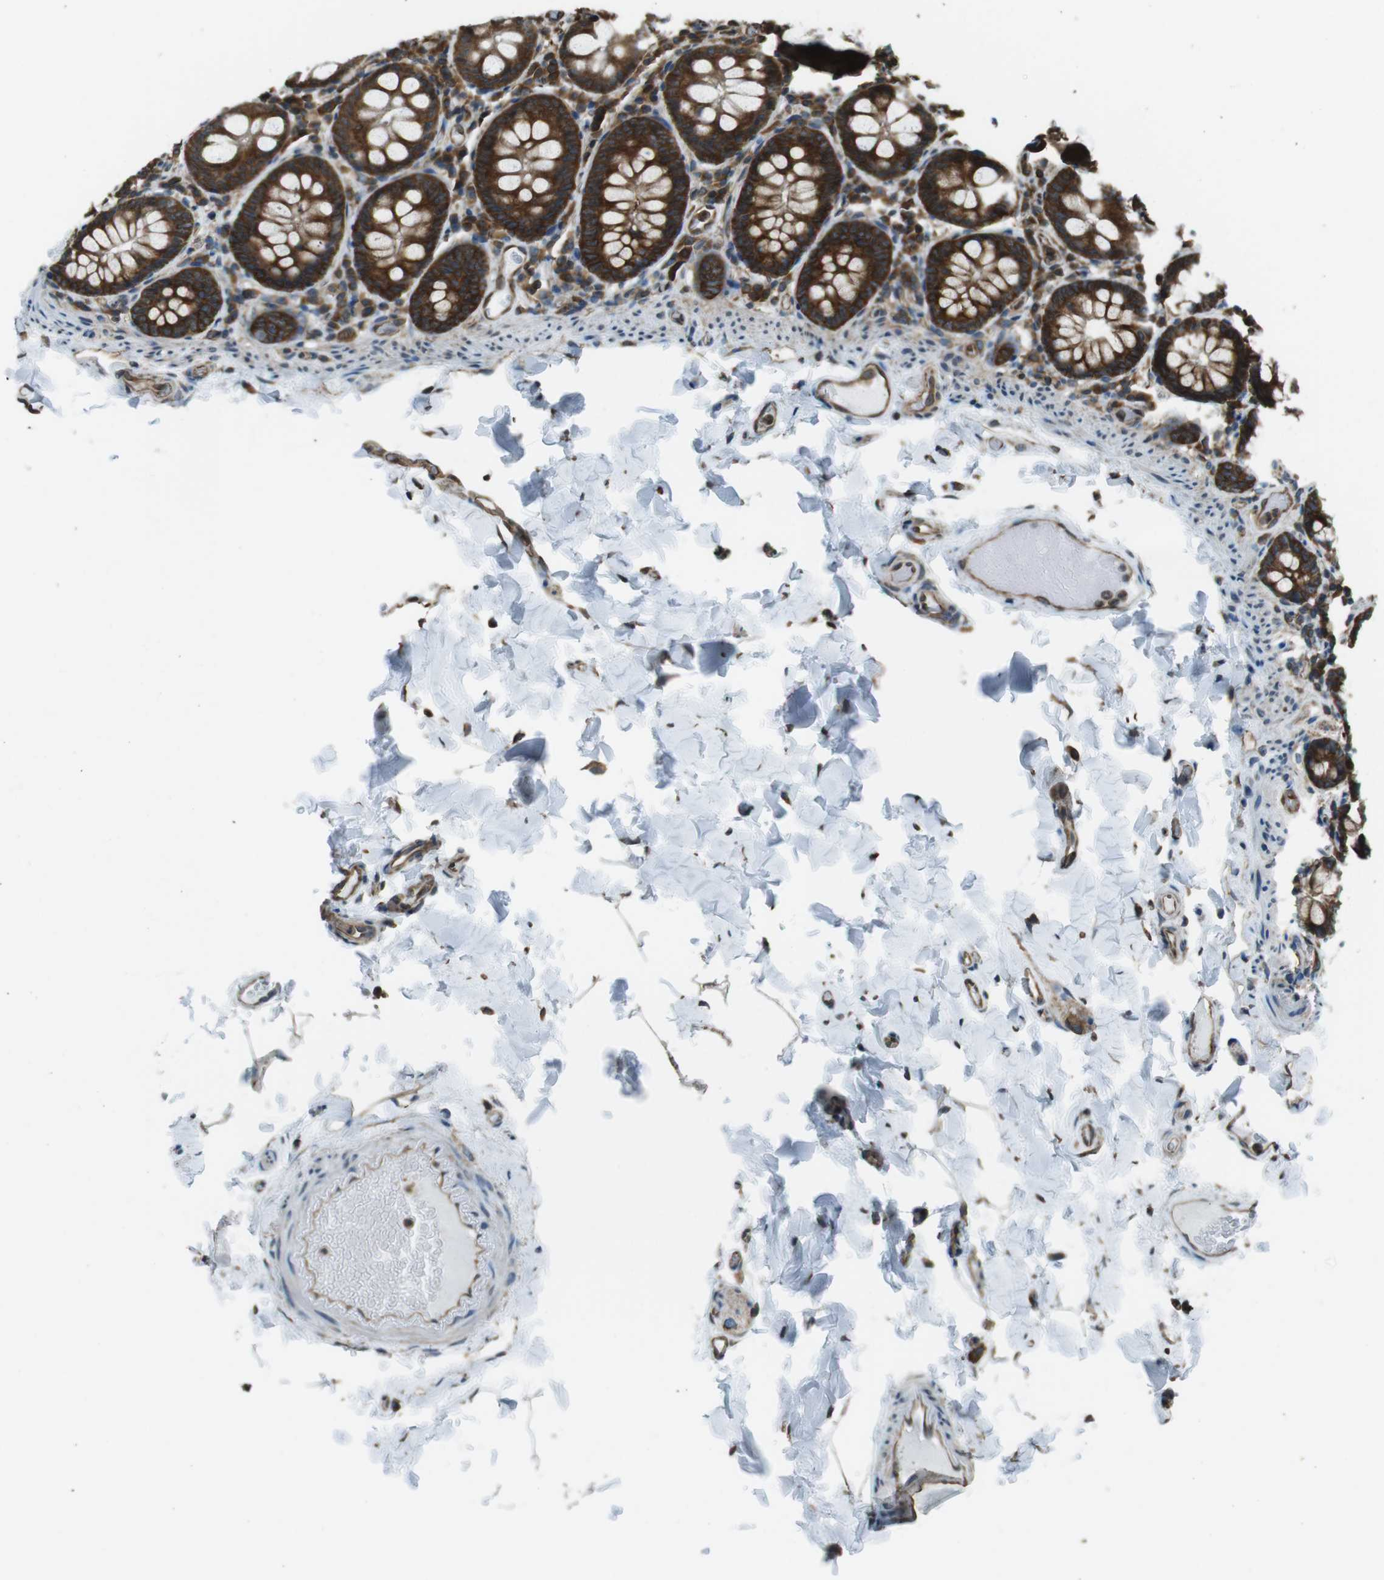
{"staining": {"intensity": "moderate", "quantity": ">75%", "location": "cytoplasmic/membranous"}, "tissue": "colon", "cell_type": "Endothelial cells", "image_type": "normal", "snomed": [{"axis": "morphology", "description": "Normal tissue, NOS"}, {"axis": "topography", "description": "Colon"}], "caption": "Immunohistochemistry (DAB (3,3'-diaminobenzidine)) staining of normal human colon displays moderate cytoplasmic/membranous protein staining in about >75% of endothelial cells. (DAB (3,3'-diaminobenzidine) = brown stain, brightfield microscopy at high magnification).", "gene": "PA2G4", "patient": {"sex": "female", "age": 61}}